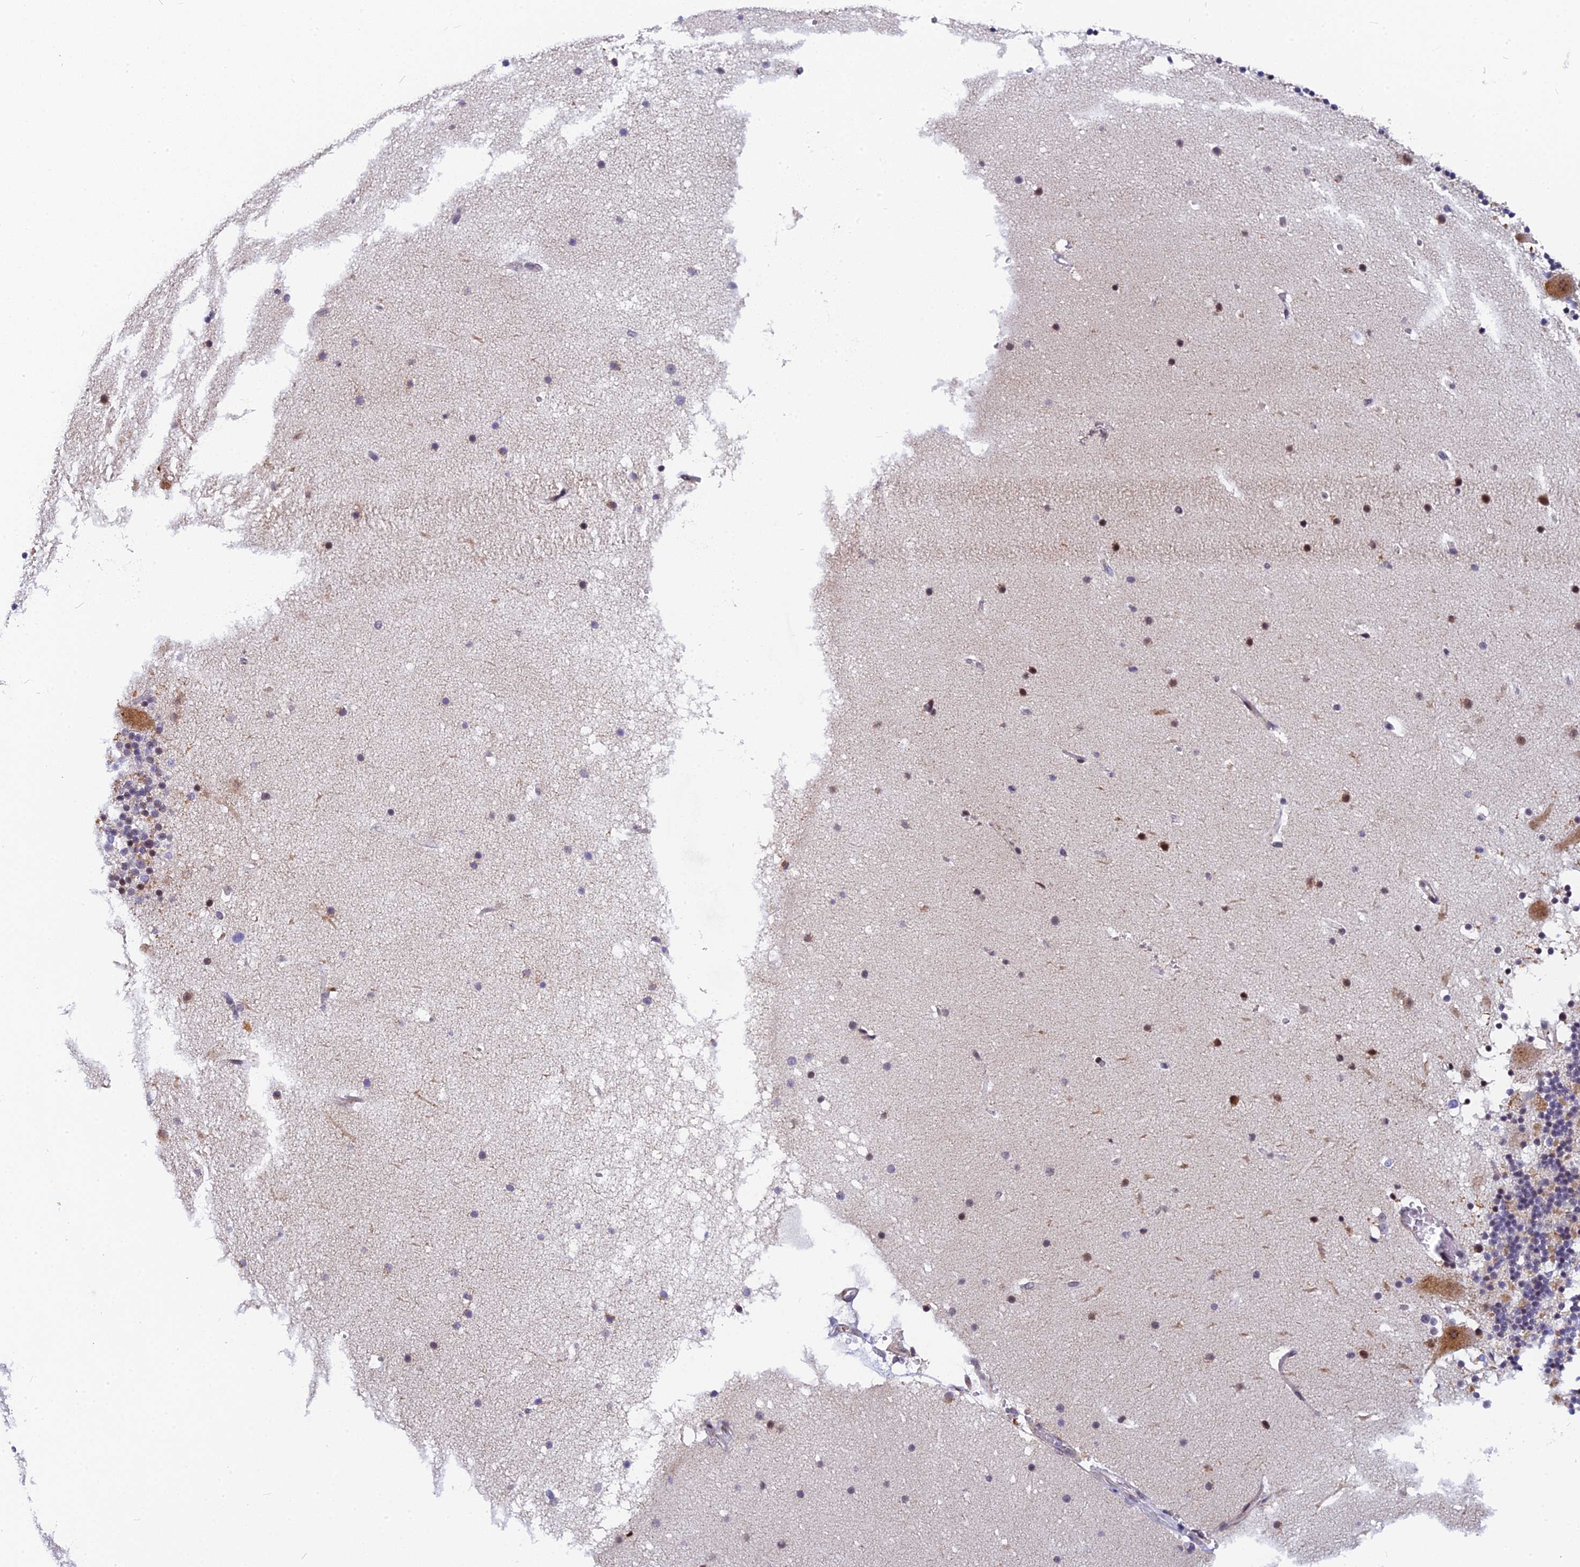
{"staining": {"intensity": "moderate", "quantity": "25%-75%", "location": "cytoplasmic/membranous"}, "tissue": "cerebellum", "cell_type": "Cells in granular layer", "image_type": "normal", "snomed": [{"axis": "morphology", "description": "Normal tissue, NOS"}, {"axis": "topography", "description": "Cerebellum"}], "caption": "Unremarkable cerebellum was stained to show a protein in brown. There is medium levels of moderate cytoplasmic/membranous staining in approximately 25%-75% of cells in granular layer. The staining was performed using DAB to visualize the protein expression in brown, while the nuclei were stained in blue with hematoxylin (Magnification: 20x).", "gene": "CMC1", "patient": {"sex": "male", "age": 57}}